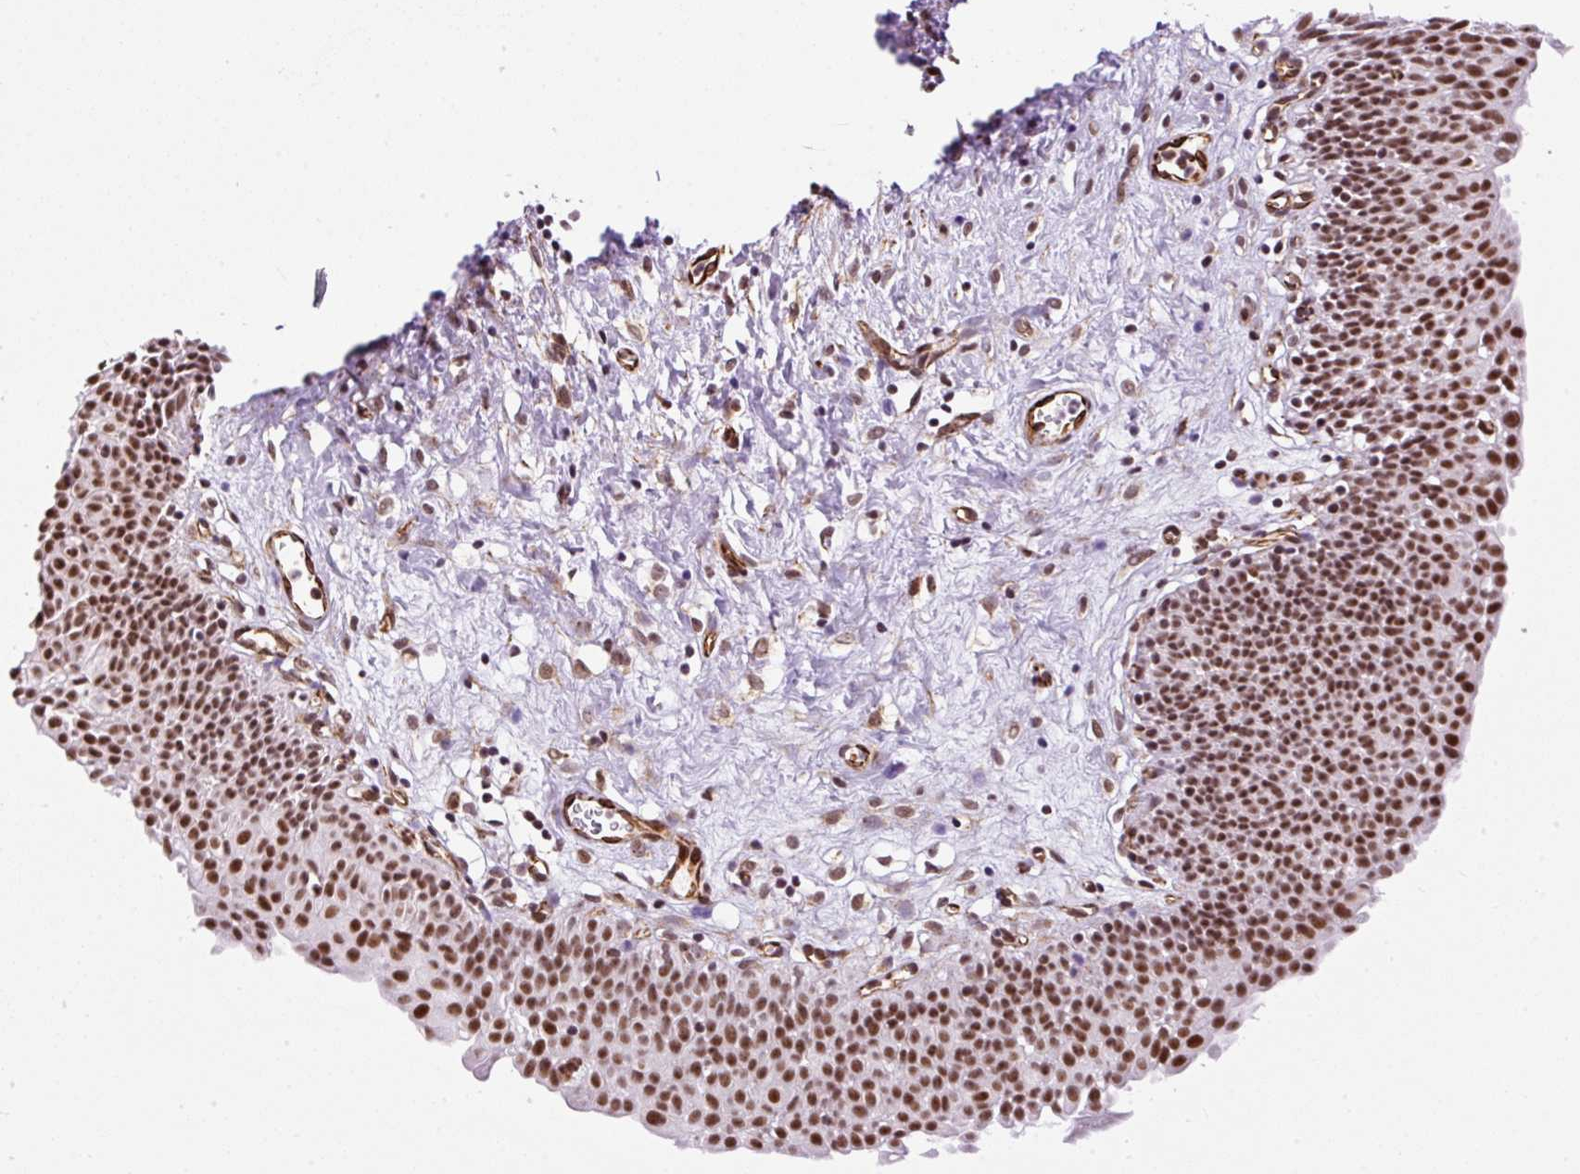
{"staining": {"intensity": "moderate", "quantity": ">75%", "location": "nuclear"}, "tissue": "urinary bladder", "cell_type": "Urothelial cells", "image_type": "normal", "snomed": [{"axis": "morphology", "description": "Normal tissue, NOS"}, {"axis": "topography", "description": "Urinary bladder"}], "caption": "This is an image of immunohistochemistry (IHC) staining of unremarkable urinary bladder, which shows moderate staining in the nuclear of urothelial cells.", "gene": "FMC1", "patient": {"sex": "male", "age": 51}}